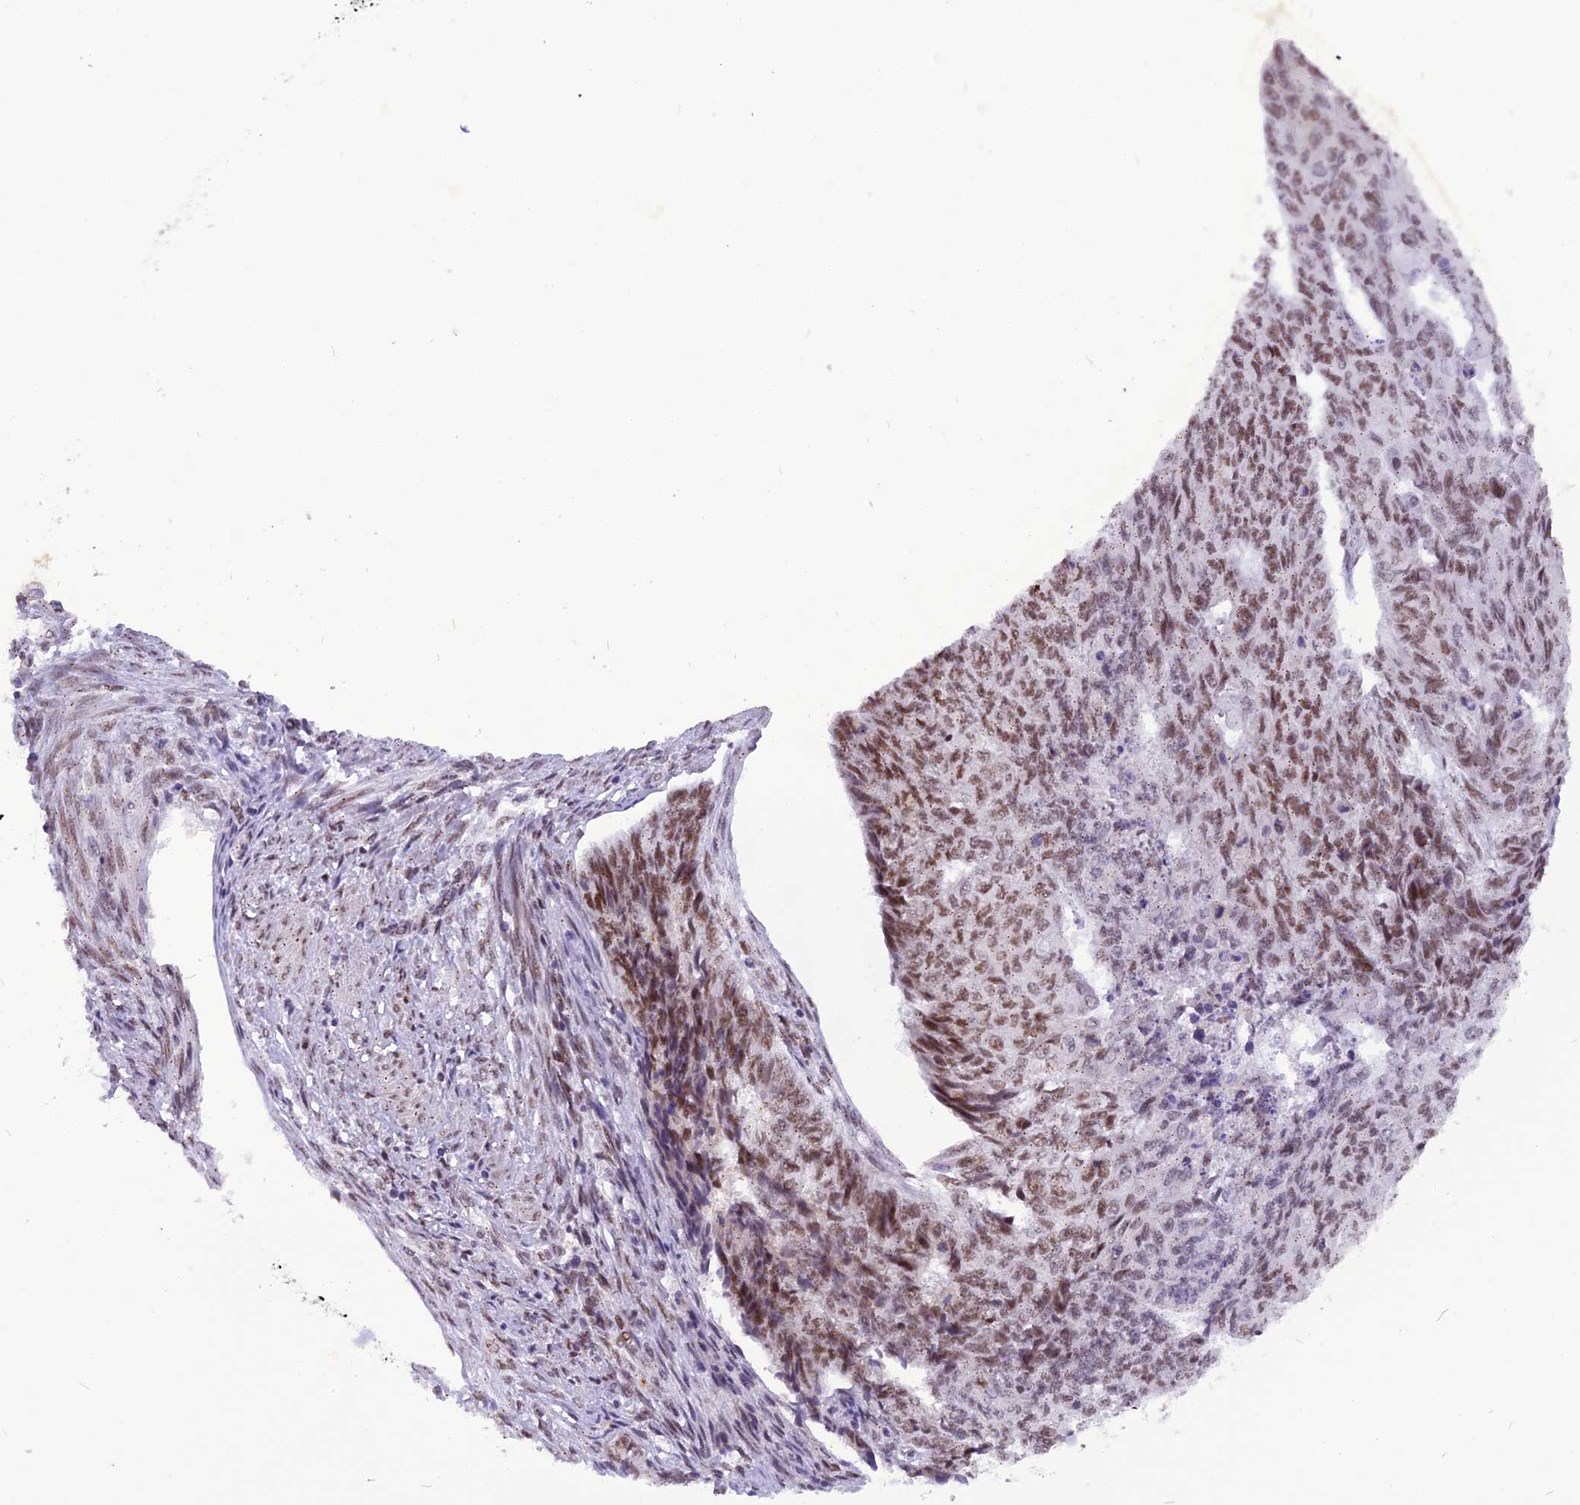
{"staining": {"intensity": "moderate", "quantity": ">75%", "location": "nuclear"}, "tissue": "endometrial cancer", "cell_type": "Tumor cells", "image_type": "cancer", "snomed": [{"axis": "morphology", "description": "Adenocarcinoma, NOS"}, {"axis": "topography", "description": "Endometrium"}], "caption": "Adenocarcinoma (endometrial) stained for a protein reveals moderate nuclear positivity in tumor cells.", "gene": "IRF2BP1", "patient": {"sex": "female", "age": 32}}